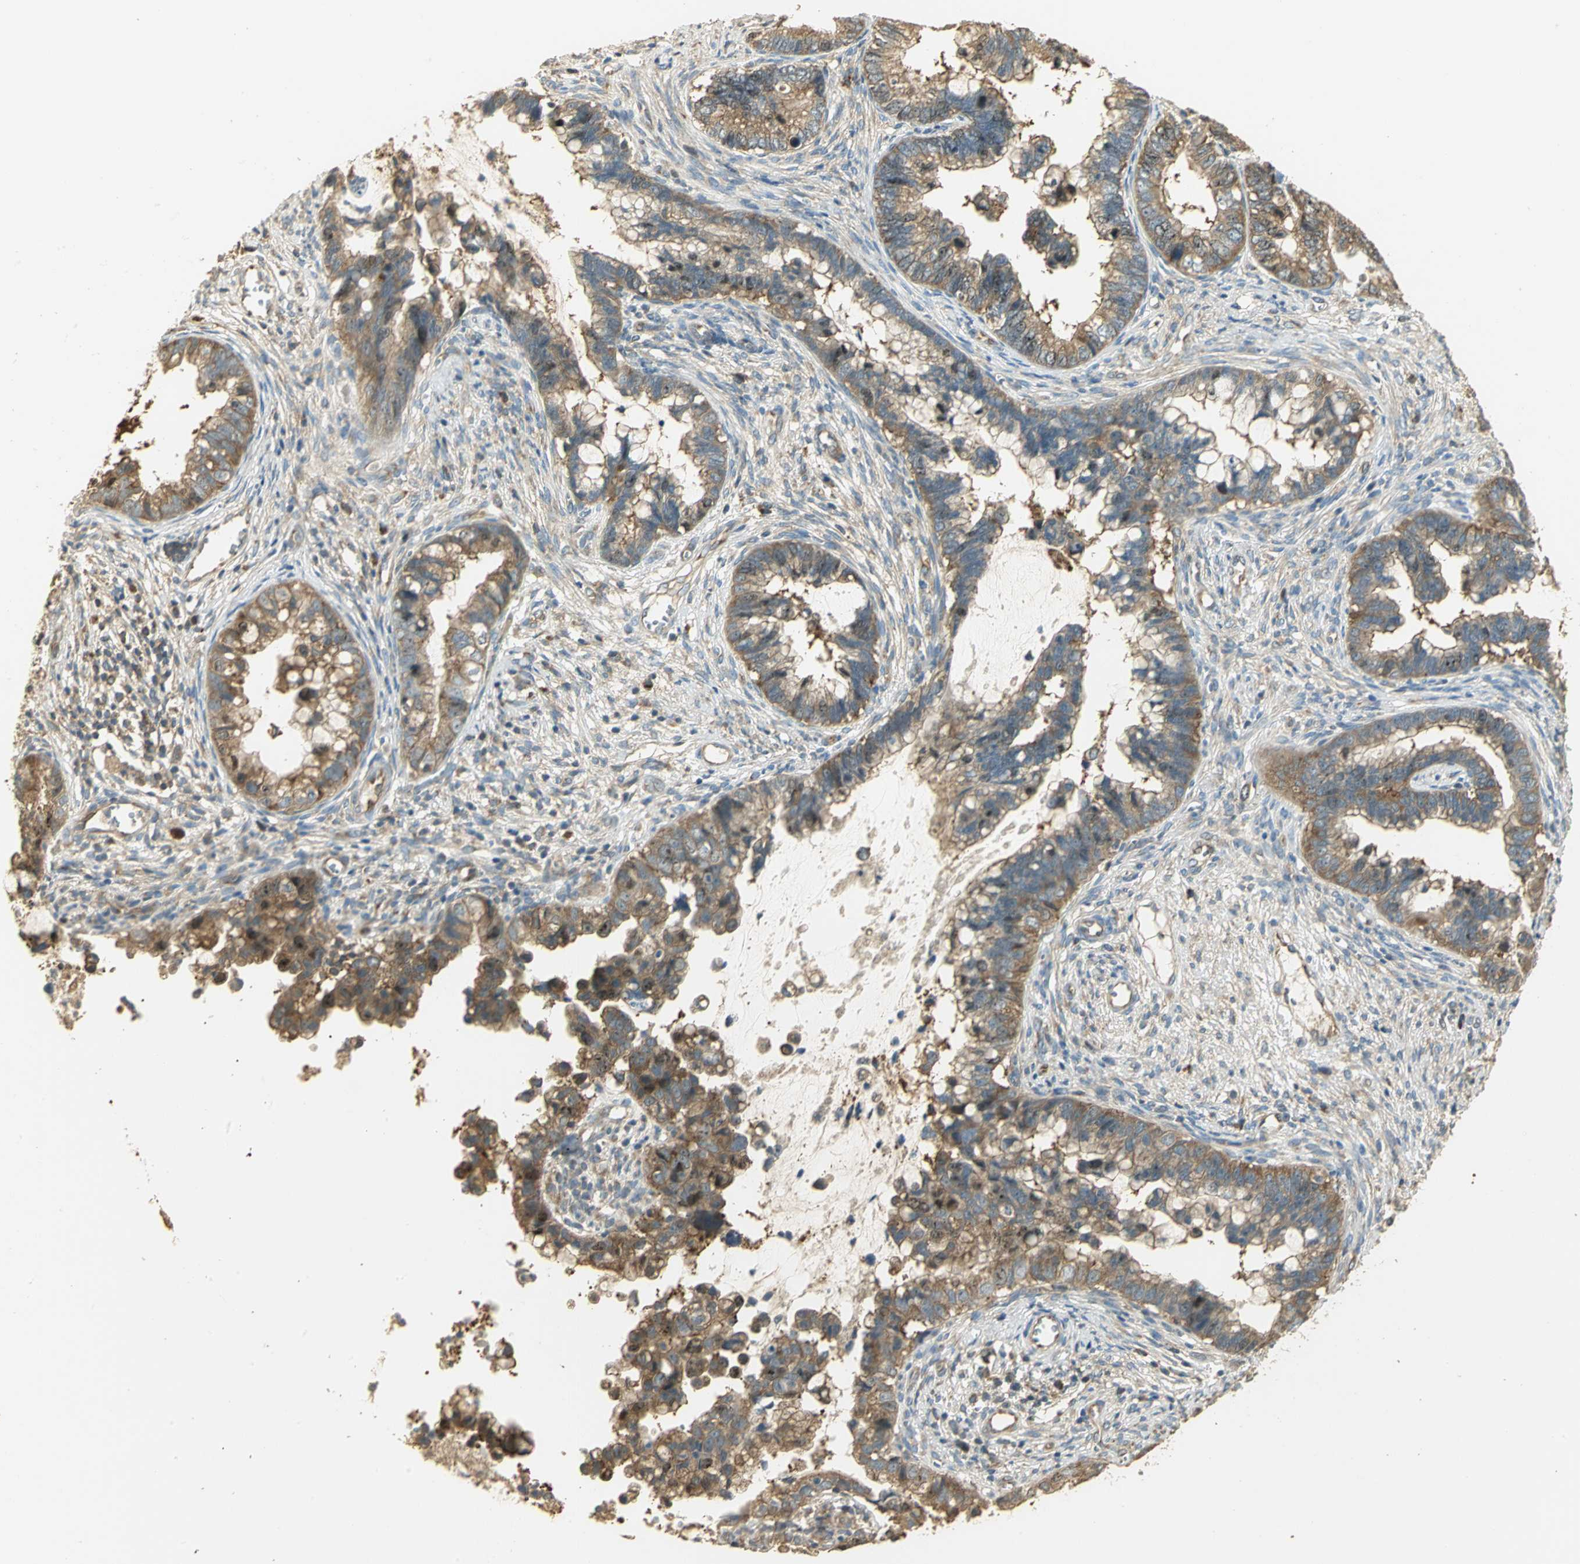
{"staining": {"intensity": "moderate", "quantity": ">75%", "location": "cytoplasmic/membranous"}, "tissue": "cervical cancer", "cell_type": "Tumor cells", "image_type": "cancer", "snomed": [{"axis": "morphology", "description": "Adenocarcinoma, NOS"}, {"axis": "topography", "description": "Cervix"}], "caption": "A brown stain labels moderate cytoplasmic/membranous positivity of a protein in human cervical adenocarcinoma tumor cells.", "gene": "RARS1", "patient": {"sex": "female", "age": 44}}